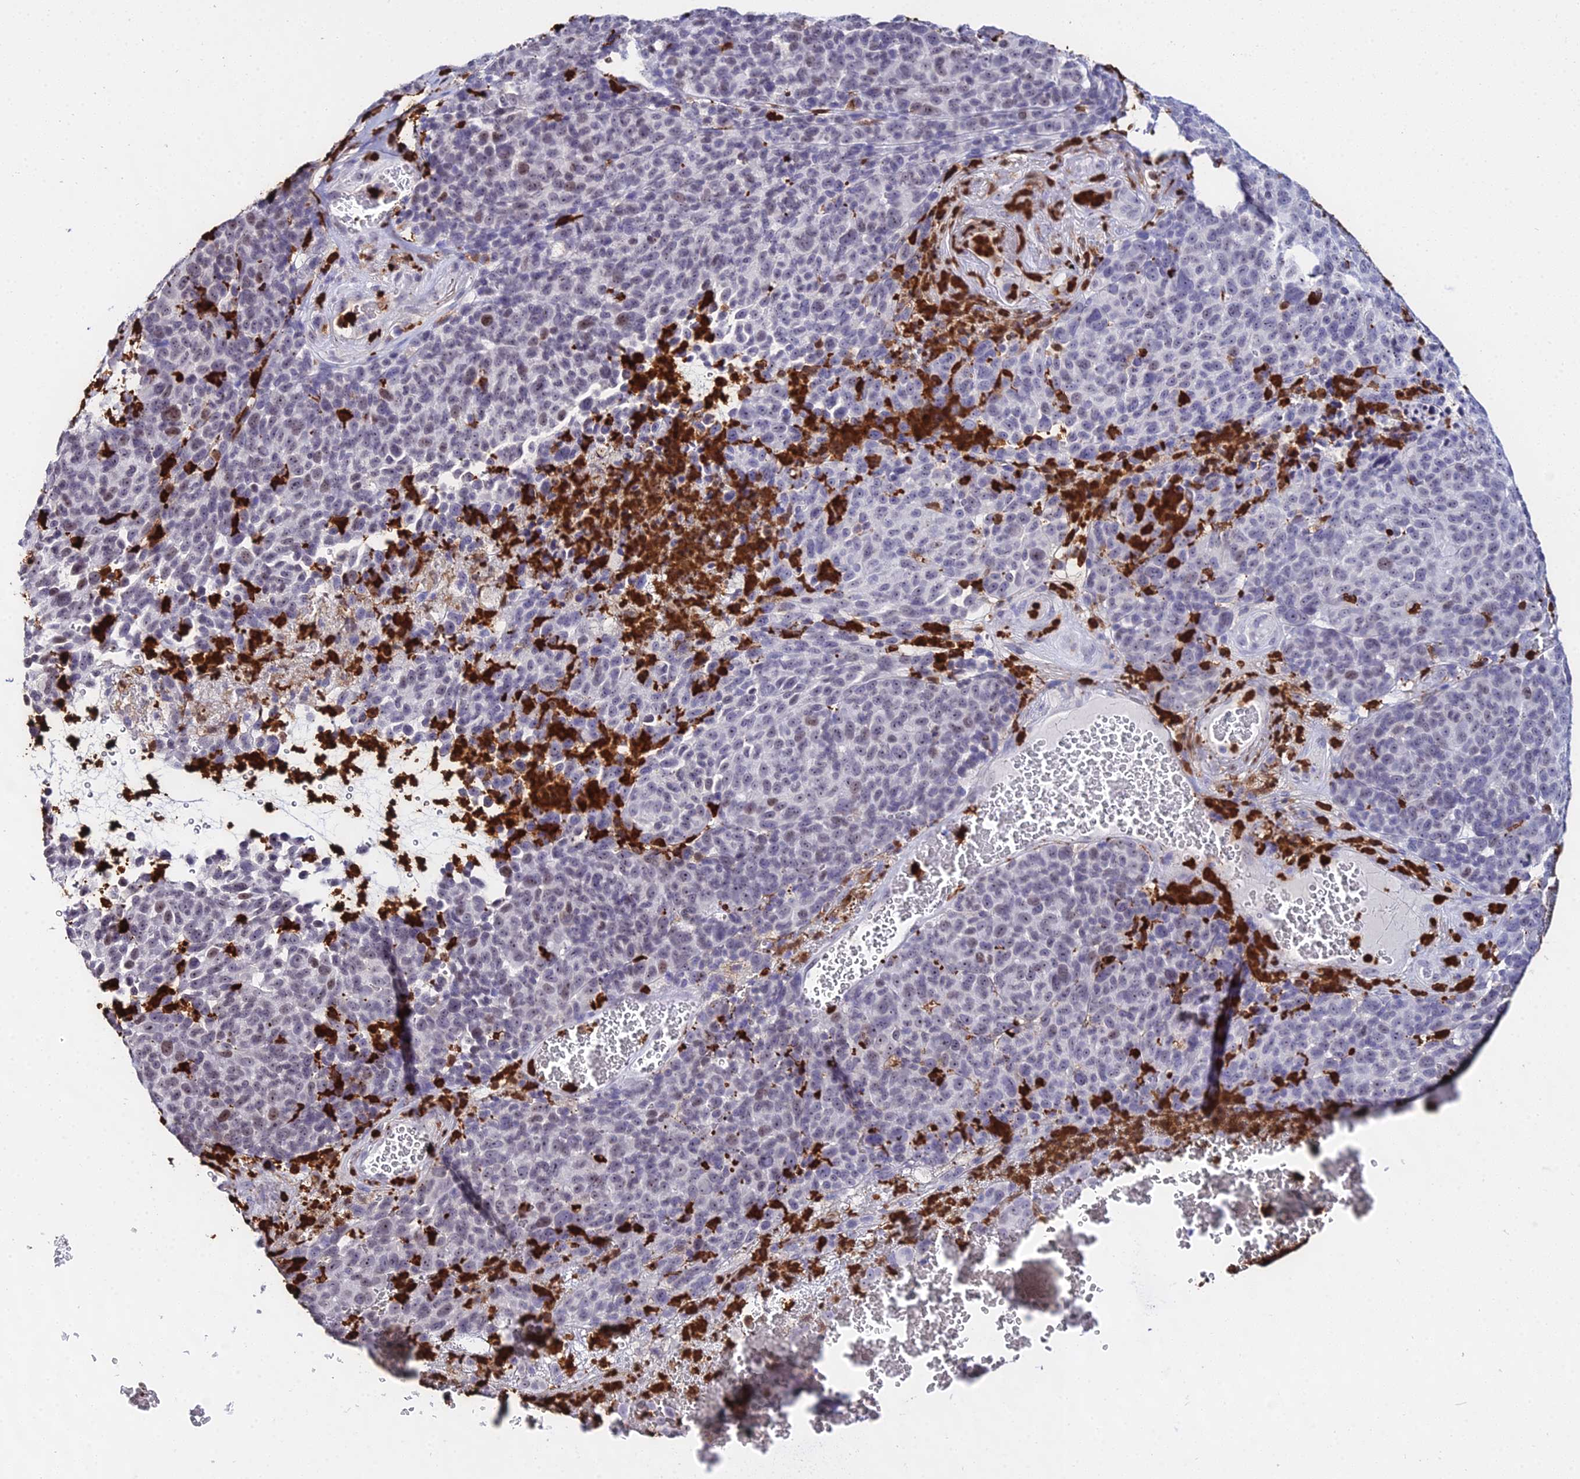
{"staining": {"intensity": "negative", "quantity": "none", "location": "none"}, "tissue": "melanoma", "cell_type": "Tumor cells", "image_type": "cancer", "snomed": [{"axis": "morphology", "description": "Malignant melanoma, NOS"}, {"axis": "topography", "description": "Skin"}], "caption": "A photomicrograph of melanoma stained for a protein demonstrates no brown staining in tumor cells.", "gene": "MCM10", "patient": {"sex": "male", "age": 49}}